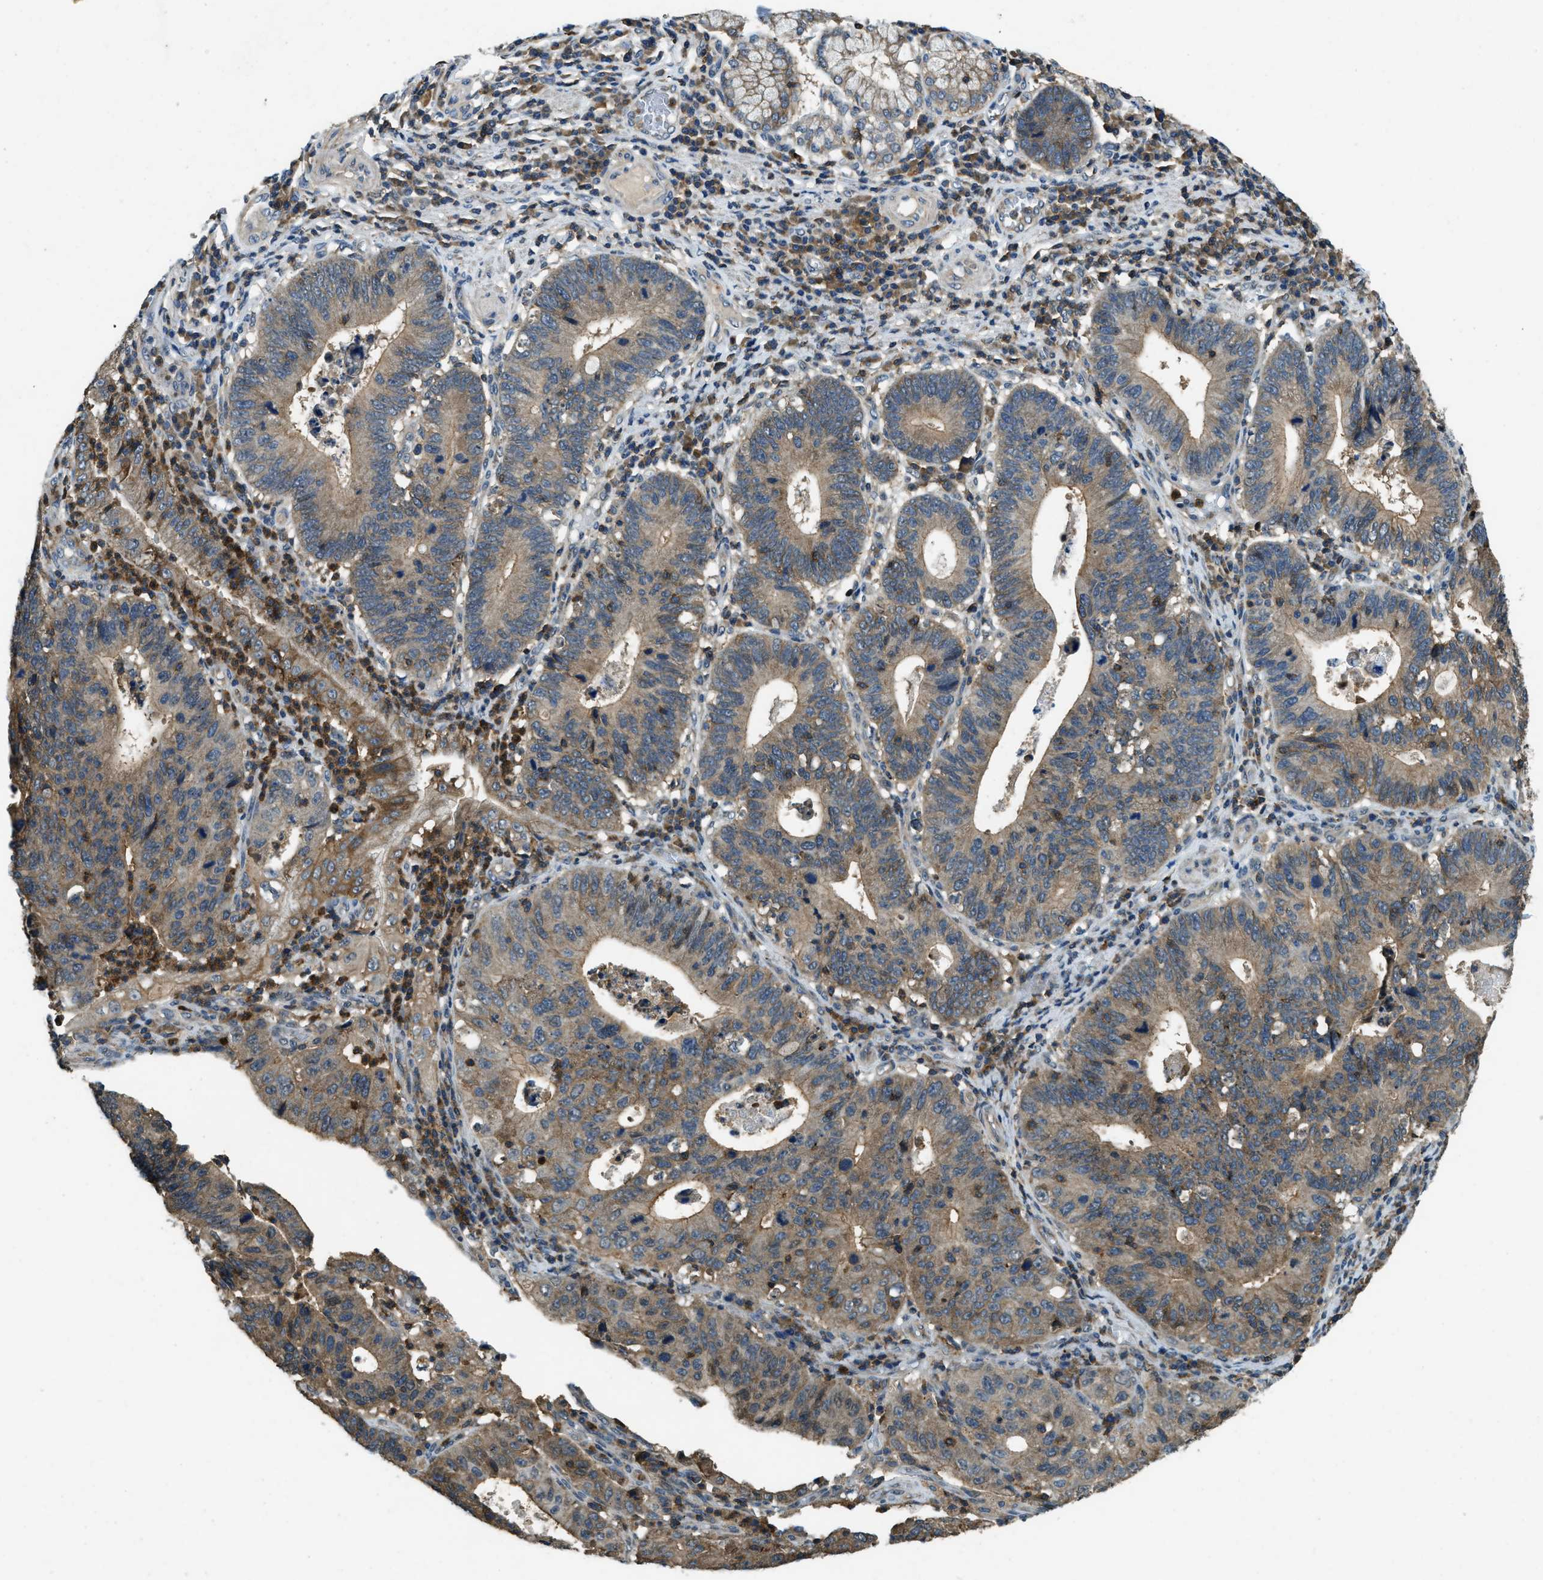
{"staining": {"intensity": "weak", "quantity": ">75%", "location": "cytoplasmic/membranous"}, "tissue": "stomach cancer", "cell_type": "Tumor cells", "image_type": "cancer", "snomed": [{"axis": "morphology", "description": "Adenocarcinoma, NOS"}, {"axis": "topography", "description": "Stomach"}], "caption": "Adenocarcinoma (stomach) stained with a protein marker shows weak staining in tumor cells.", "gene": "ATP8B1", "patient": {"sex": "male", "age": 59}}